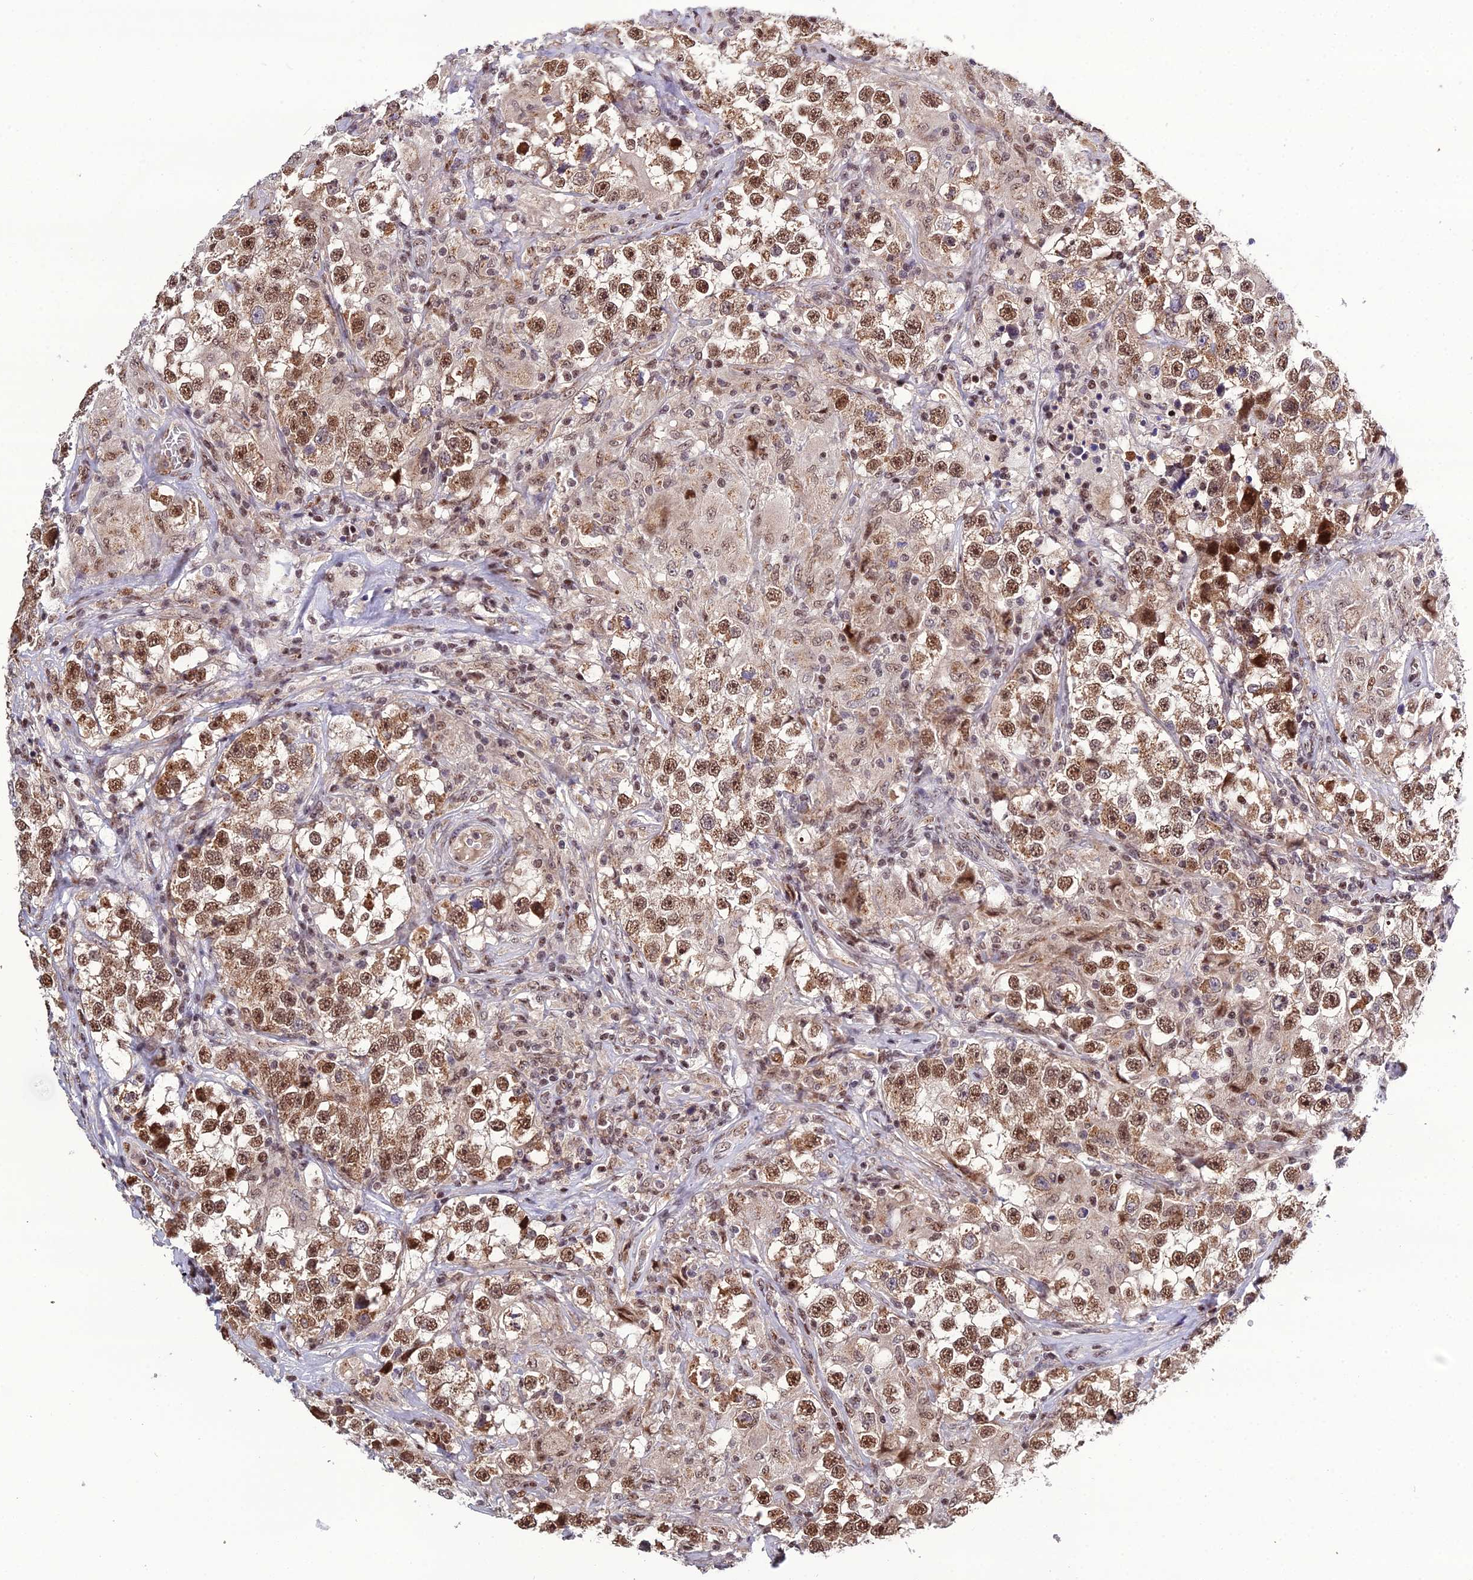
{"staining": {"intensity": "moderate", "quantity": ">75%", "location": "cytoplasmic/membranous,nuclear"}, "tissue": "testis cancer", "cell_type": "Tumor cells", "image_type": "cancer", "snomed": [{"axis": "morphology", "description": "Seminoma, NOS"}, {"axis": "topography", "description": "Testis"}], "caption": "A micrograph of human seminoma (testis) stained for a protein shows moderate cytoplasmic/membranous and nuclear brown staining in tumor cells.", "gene": "ARL2", "patient": {"sex": "male", "age": 46}}